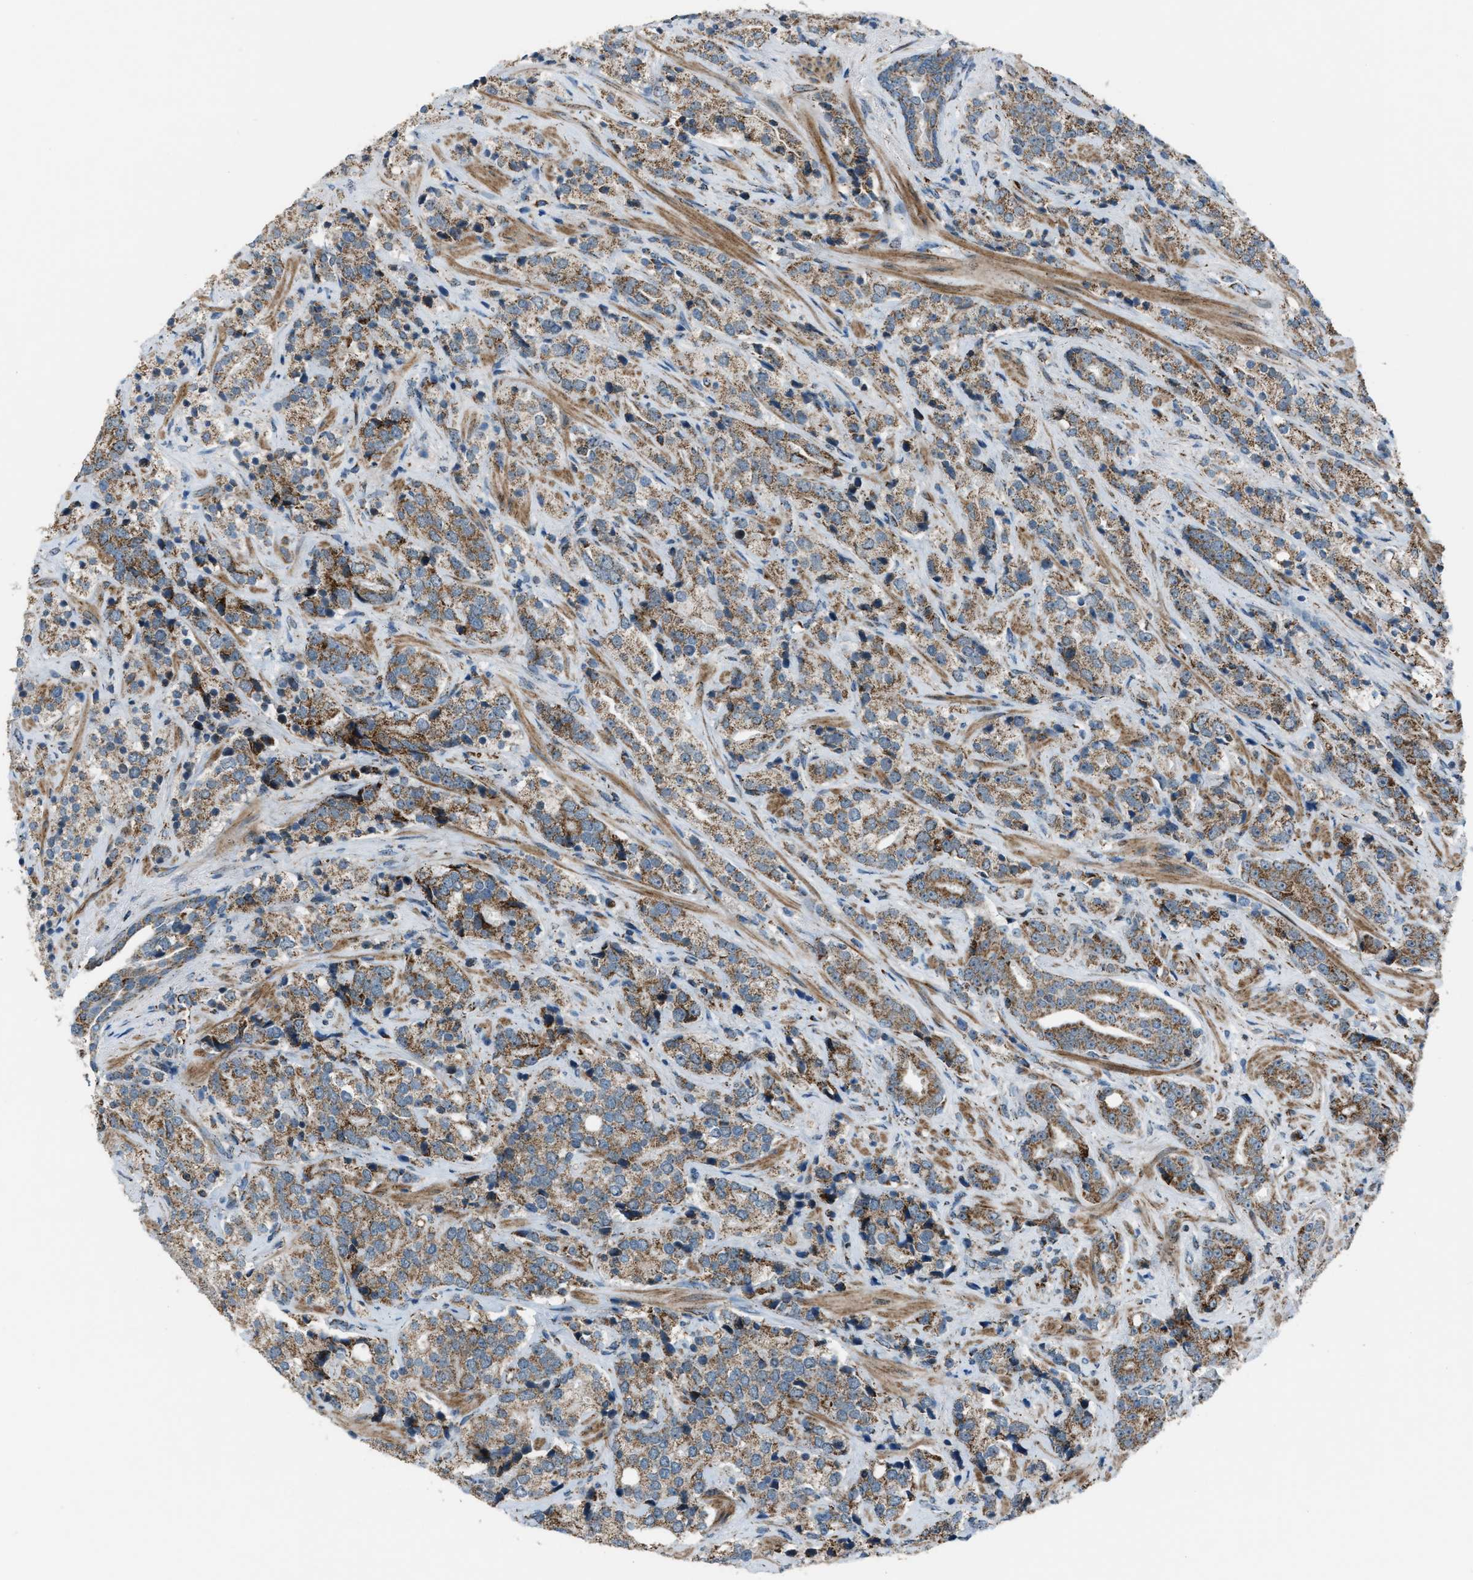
{"staining": {"intensity": "moderate", "quantity": ">75%", "location": "cytoplasmic/membranous"}, "tissue": "prostate cancer", "cell_type": "Tumor cells", "image_type": "cancer", "snomed": [{"axis": "morphology", "description": "Adenocarcinoma, High grade"}, {"axis": "topography", "description": "Prostate"}], "caption": "This micrograph demonstrates IHC staining of prostate cancer, with medium moderate cytoplasmic/membranous positivity in about >75% of tumor cells.", "gene": "CHN2", "patient": {"sex": "male", "age": 71}}